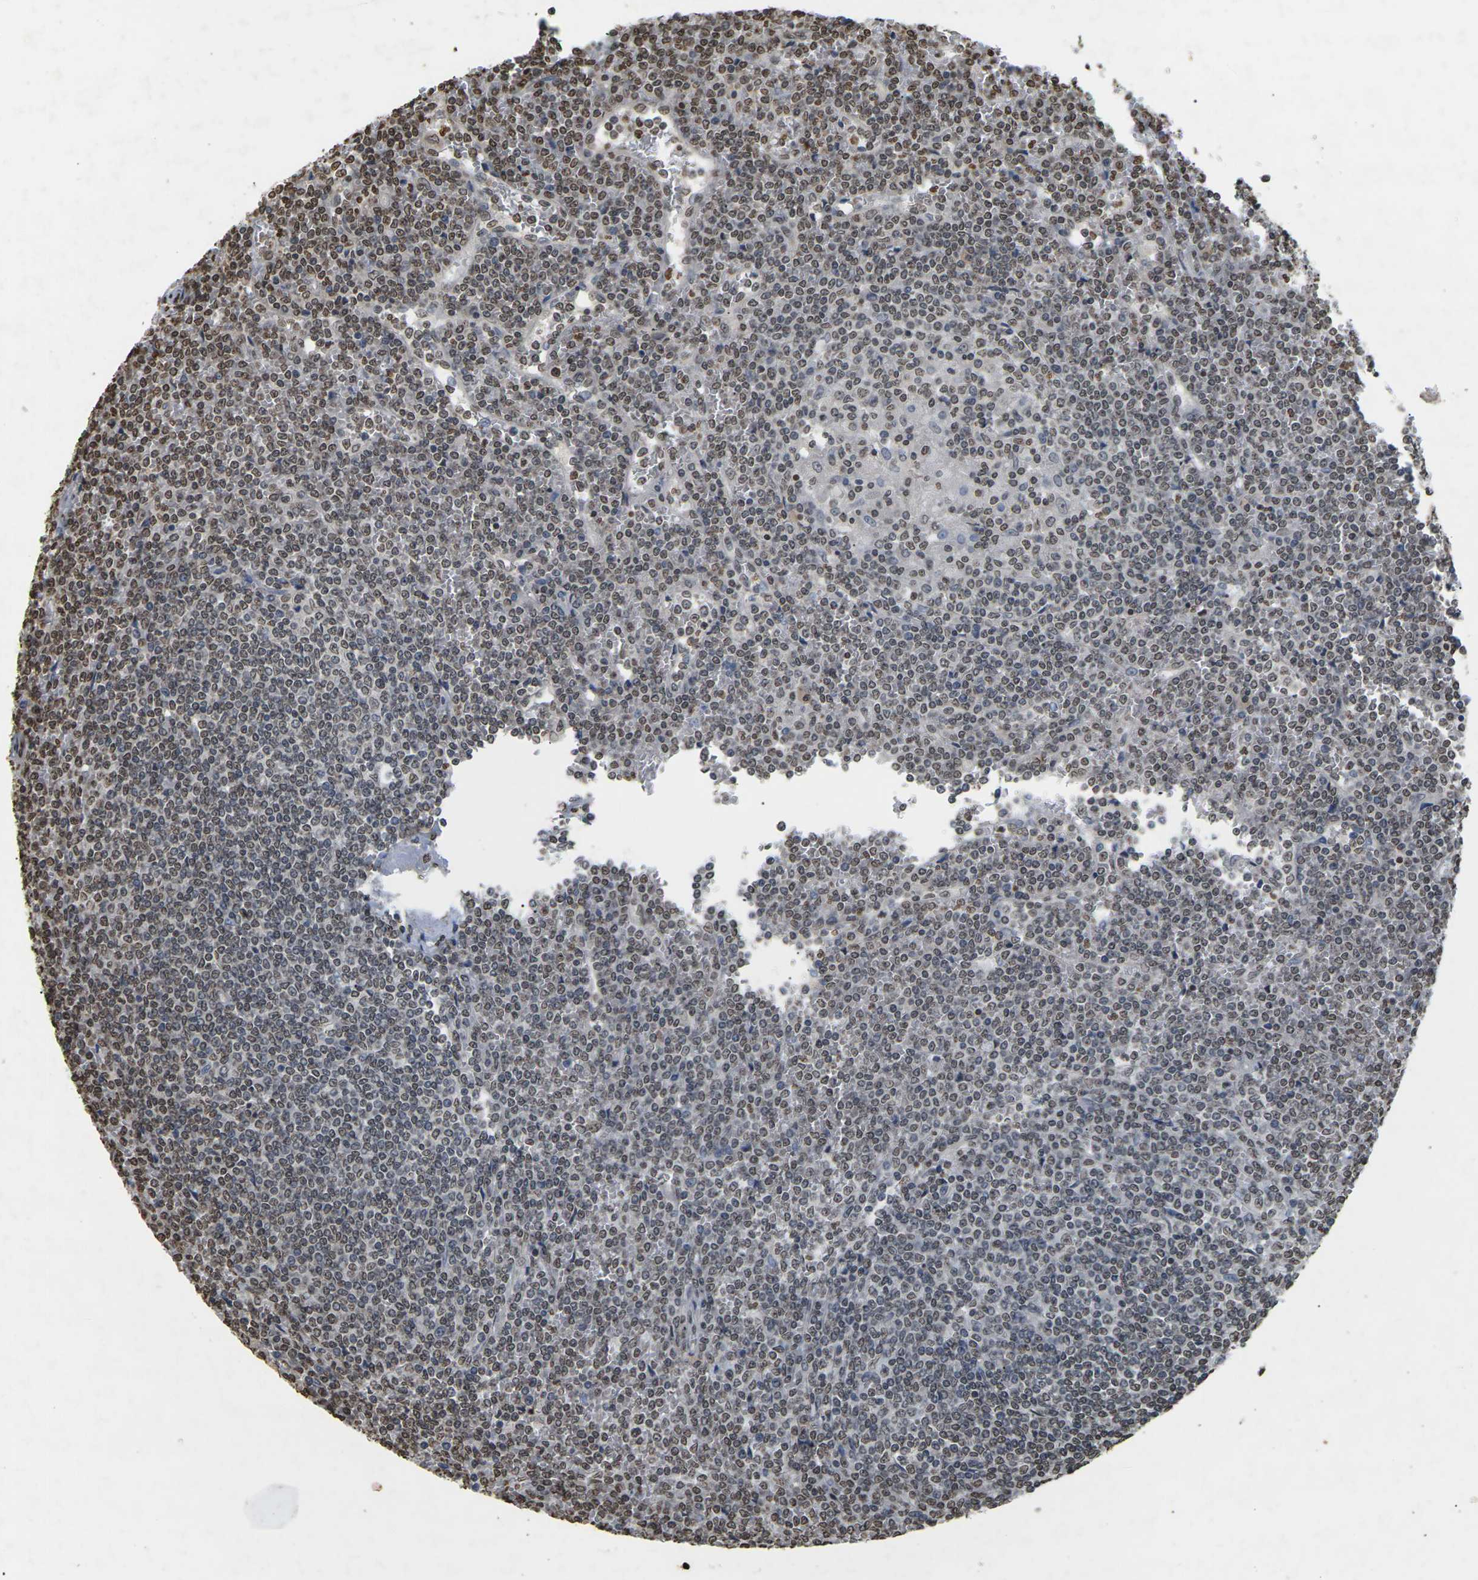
{"staining": {"intensity": "moderate", "quantity": "25%-75%", "location": "nuclear"}, "tissue": "lymphoma", "cell_type": "Tumor cells", "image_type": "cancer", "snomed": [{"axis": "morphology", "description": "Malignant lymphoma, non-Hodgkin's type, Low grade"}, {"axis": "topography", "description": "Spleen"}], "caption": "Protein staining of lymphoma tissue shows moderate nuclear expression in approximately 25%-75% of tumor cells.", "gene": "EMSY", "patient": {"sex": "female", "age": 19}}